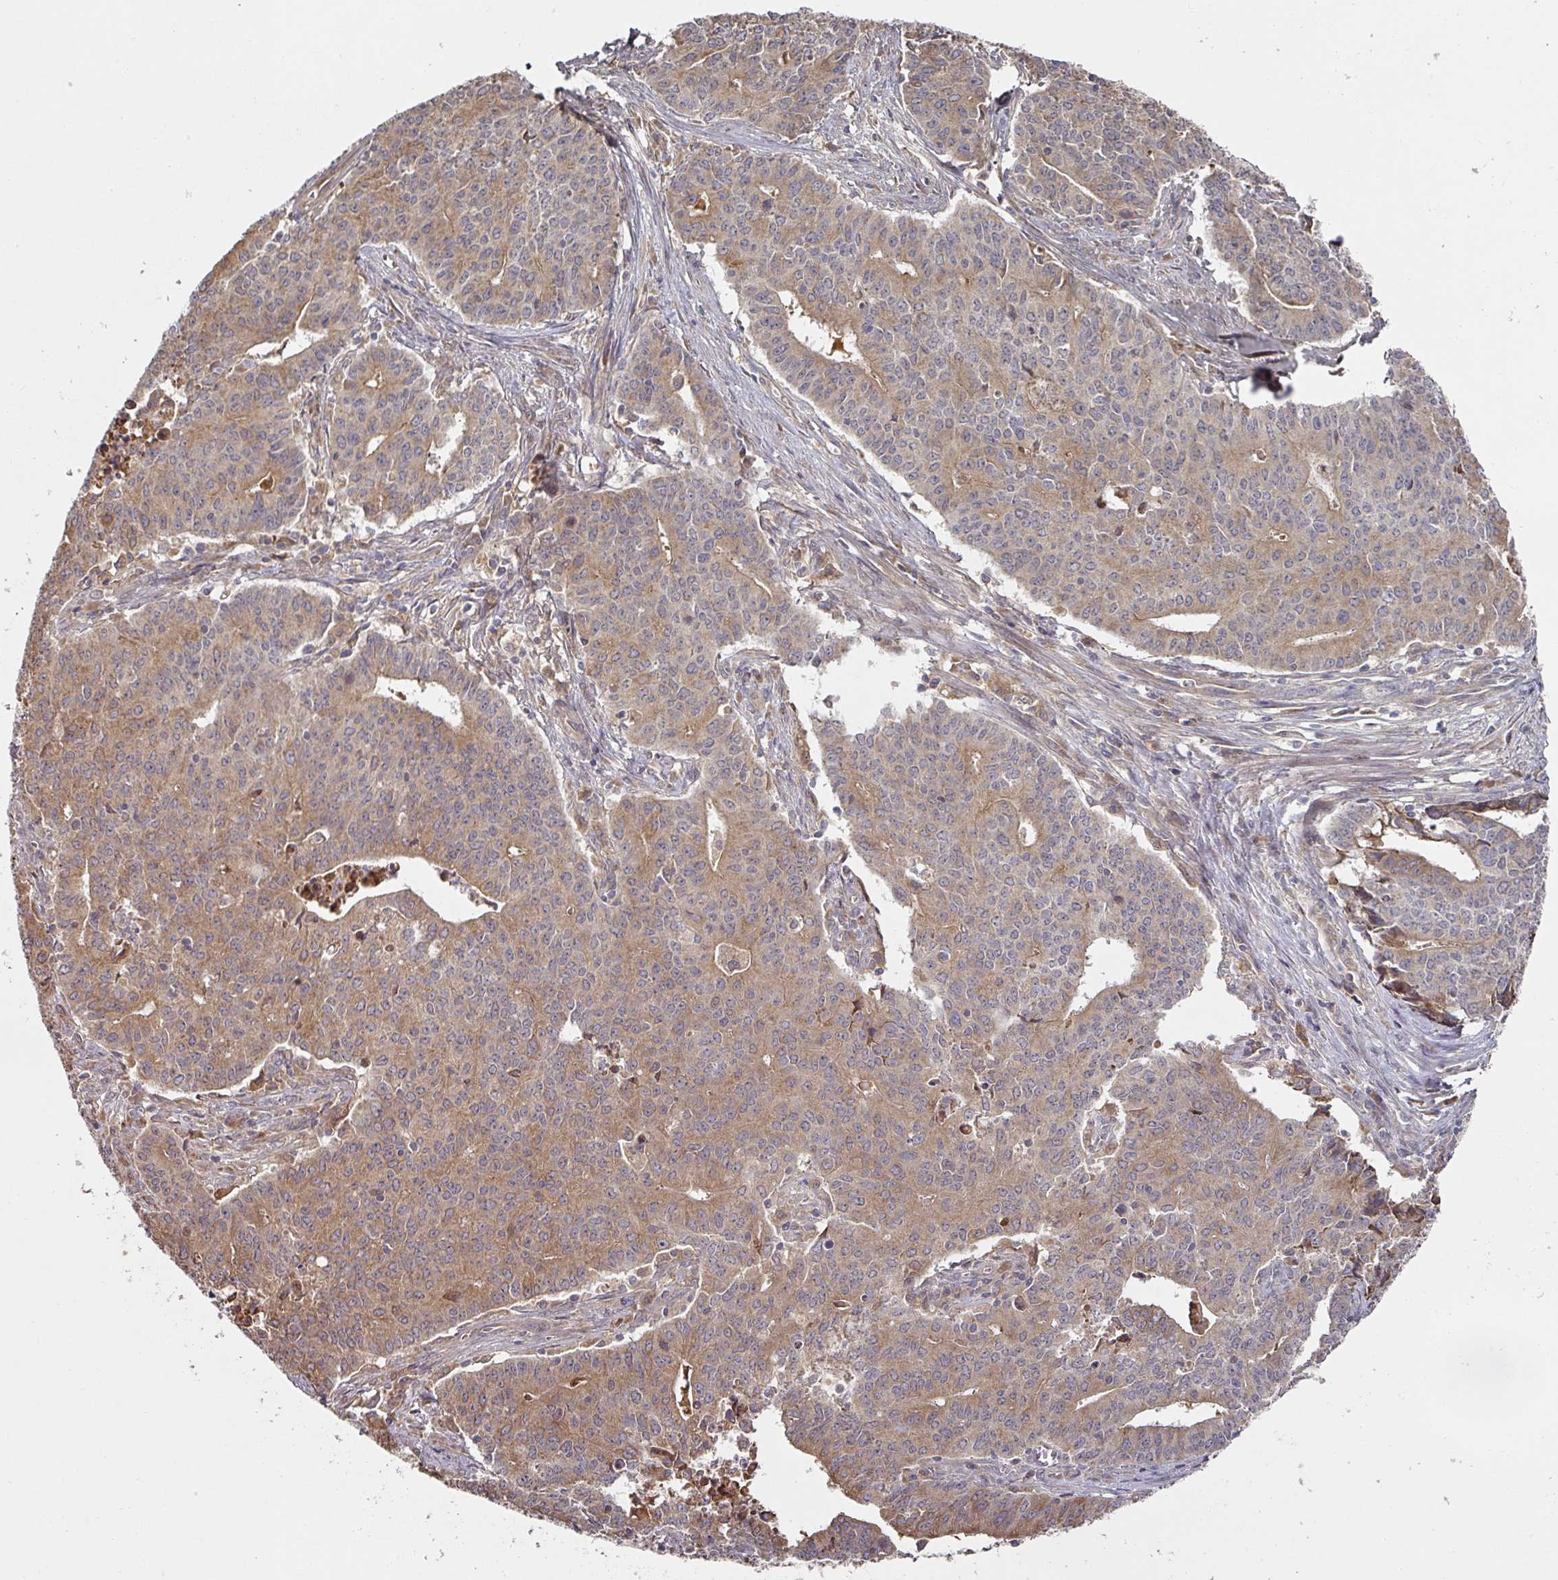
{"staining": {"intensity": "moderate", "quantity": "25%-75%", "location": "cytoplasmic/membranous"}, "tissue": "endometrial cancer", "cell_type": "Tumor cells", "image_type": "cancer", "snomed": [{"axis": "morphology", "description": "Adenocarcinoma, NOS"}, {"axis": "topography", "description": "Endometrium"}], "caption": "Human endometrial adenocarcinoma stained with a protein marker displays moderate staining in tumor cells.", "gene": "CEP95", "patient": {"sex": "female", "age": 59}}